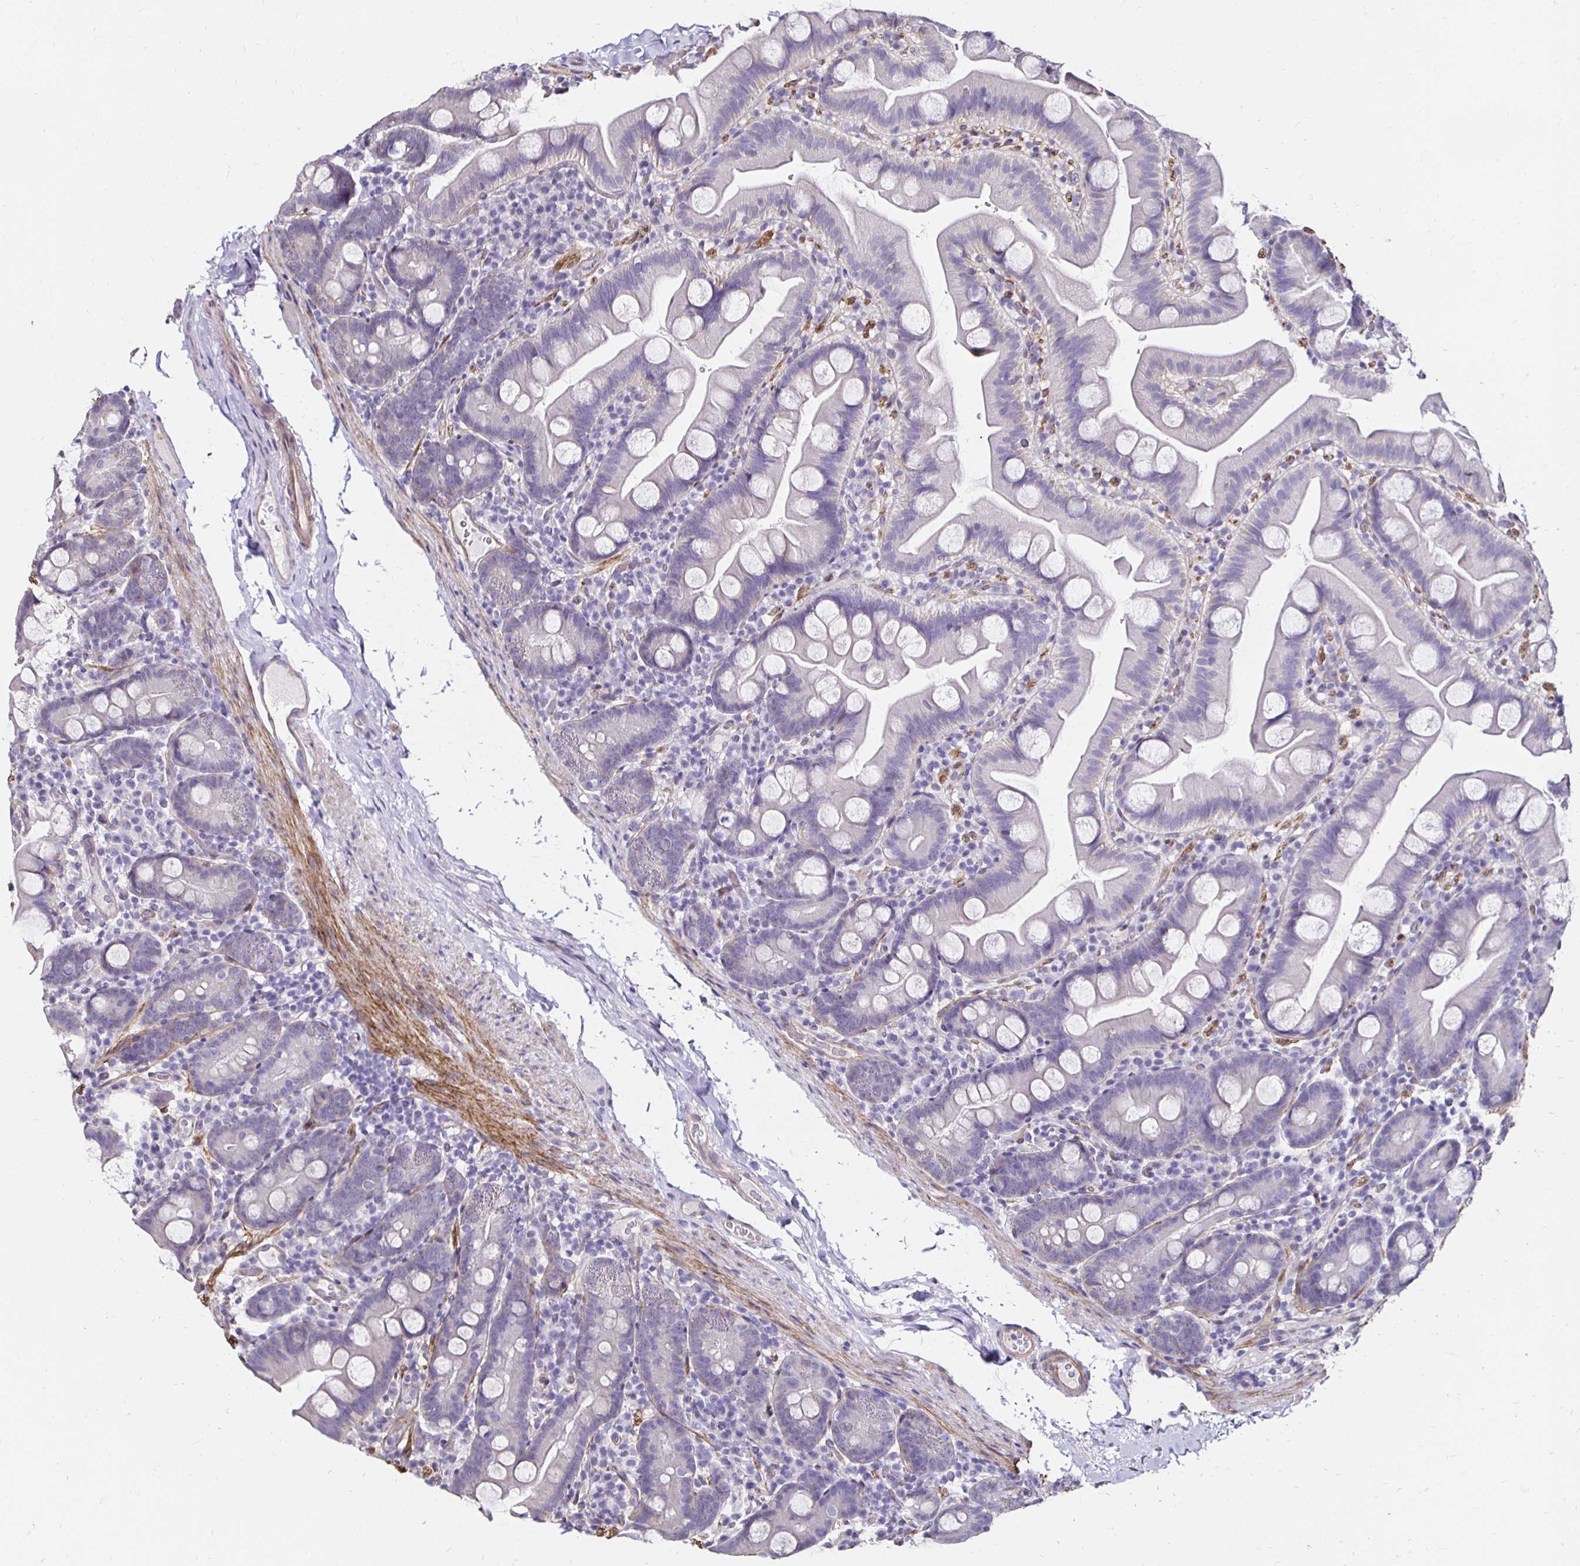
{"staining": {"intensity": "negative", "quantity": "none", "location": "none"}, "tissue": "small intestine", "cell_type": "Glandular cells", "image_type": "normal", "snomed": [{"axis": "morphology", "description": "Normal tissue, NOS"}, {"axis": "topography", "description": "Small intestine"}], "caption": "A high-resolution image shows IHC staining of normal small intestine, which displays no significant positivity in glandular cells.", "gene": "ITGB1", "patient": {"sex": "female", "age": 68}}